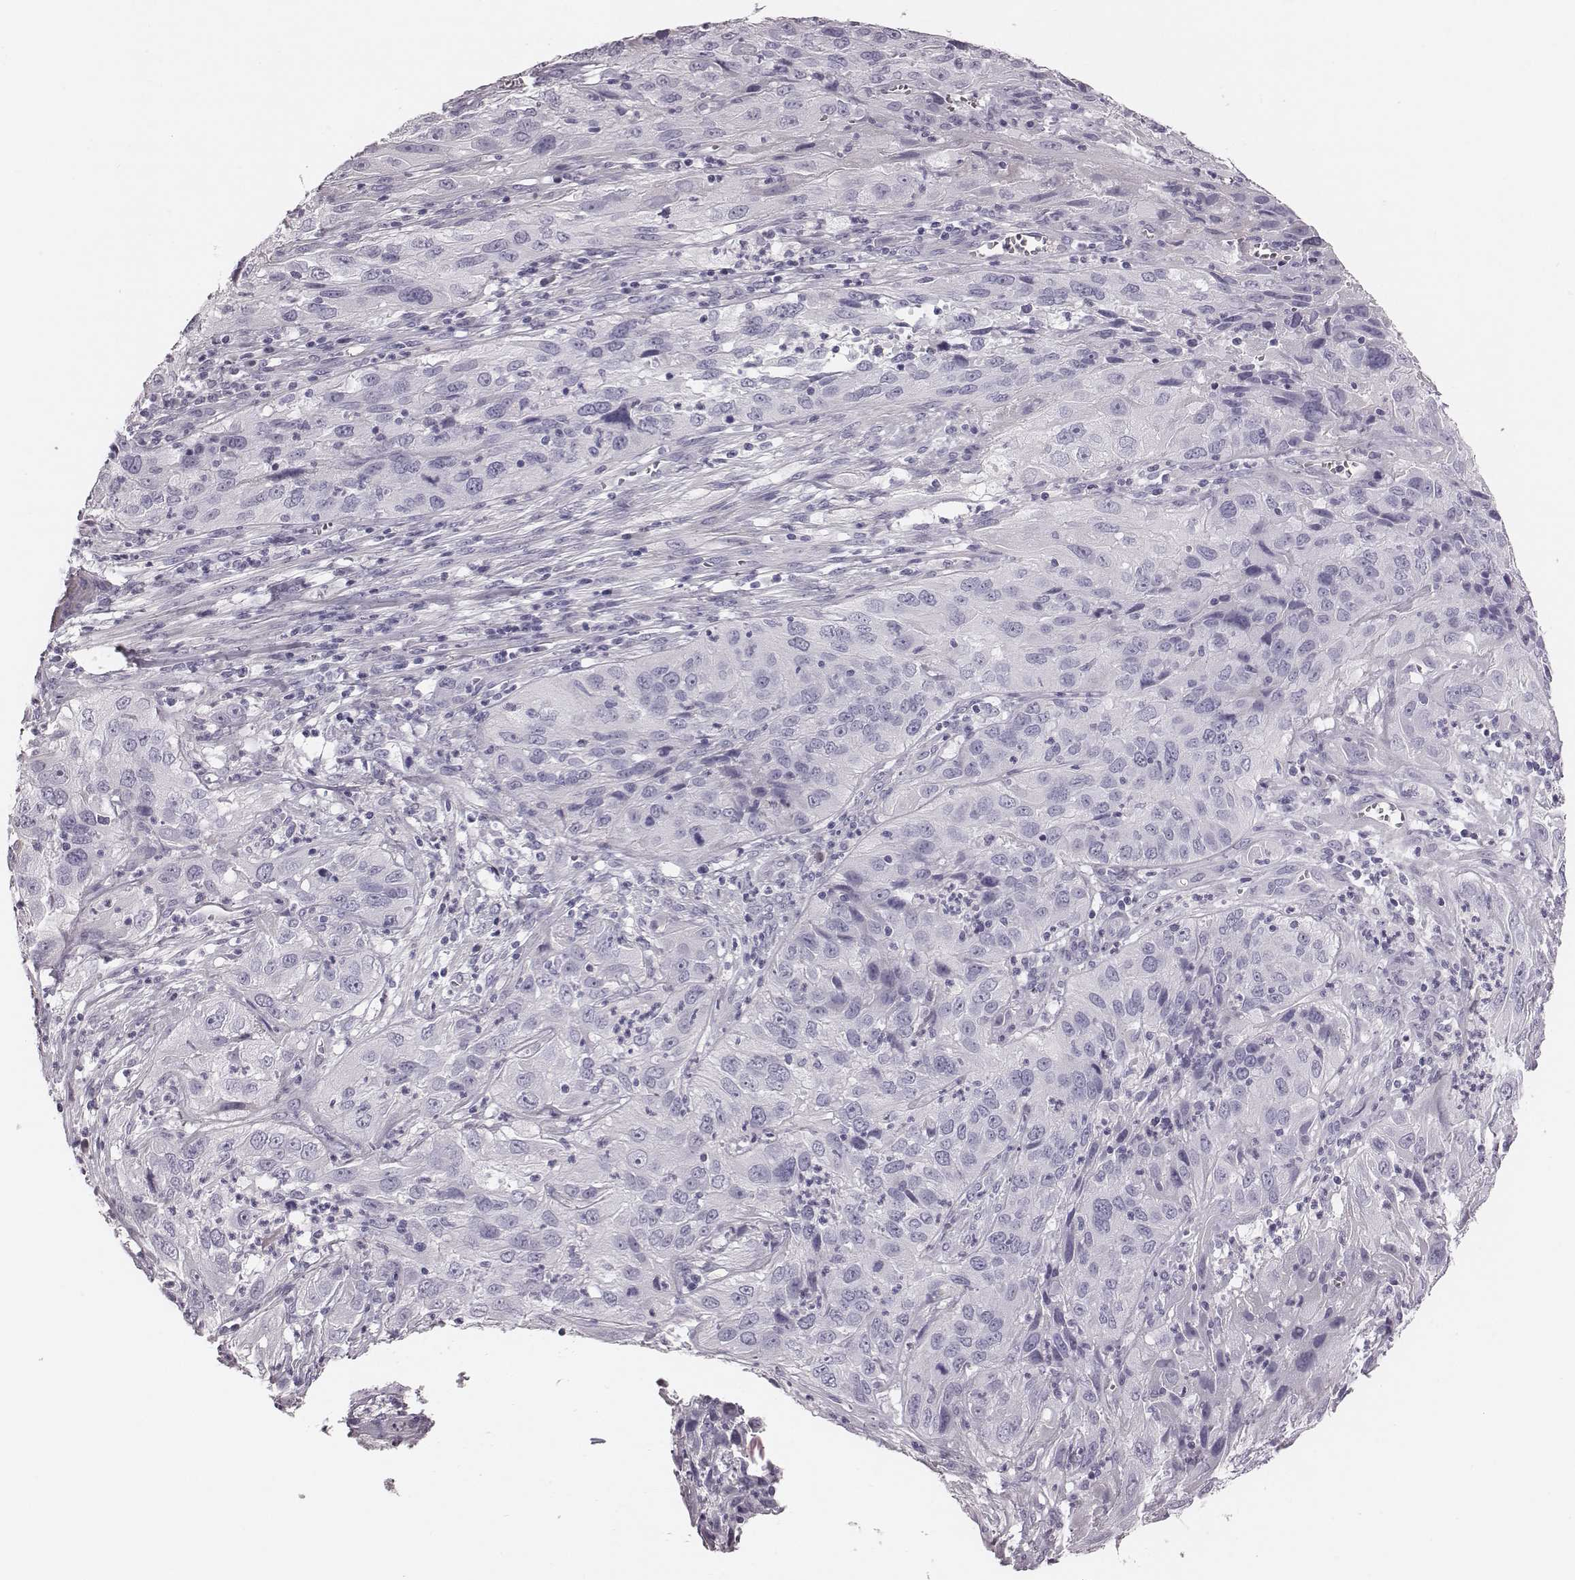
{"staining": {"intensity": "negative", "quantity": "none", "location": "none"}, "tissue": "cervical cancer", "cell_type": "Tumor cells", "image_type": "cancer", "snomed": [{"axis": "morphology", "description": "Squamous cell carcinoma, NOS"}, {"axis": "topography", "description": "Cervix"}], "caption": "Image shows no protein expression in tumor cells of cervical cancer (squamous cell carcinoma) tissue.", "gene": "CRISP1", "patient": {"sex": "female", "age": 32}}